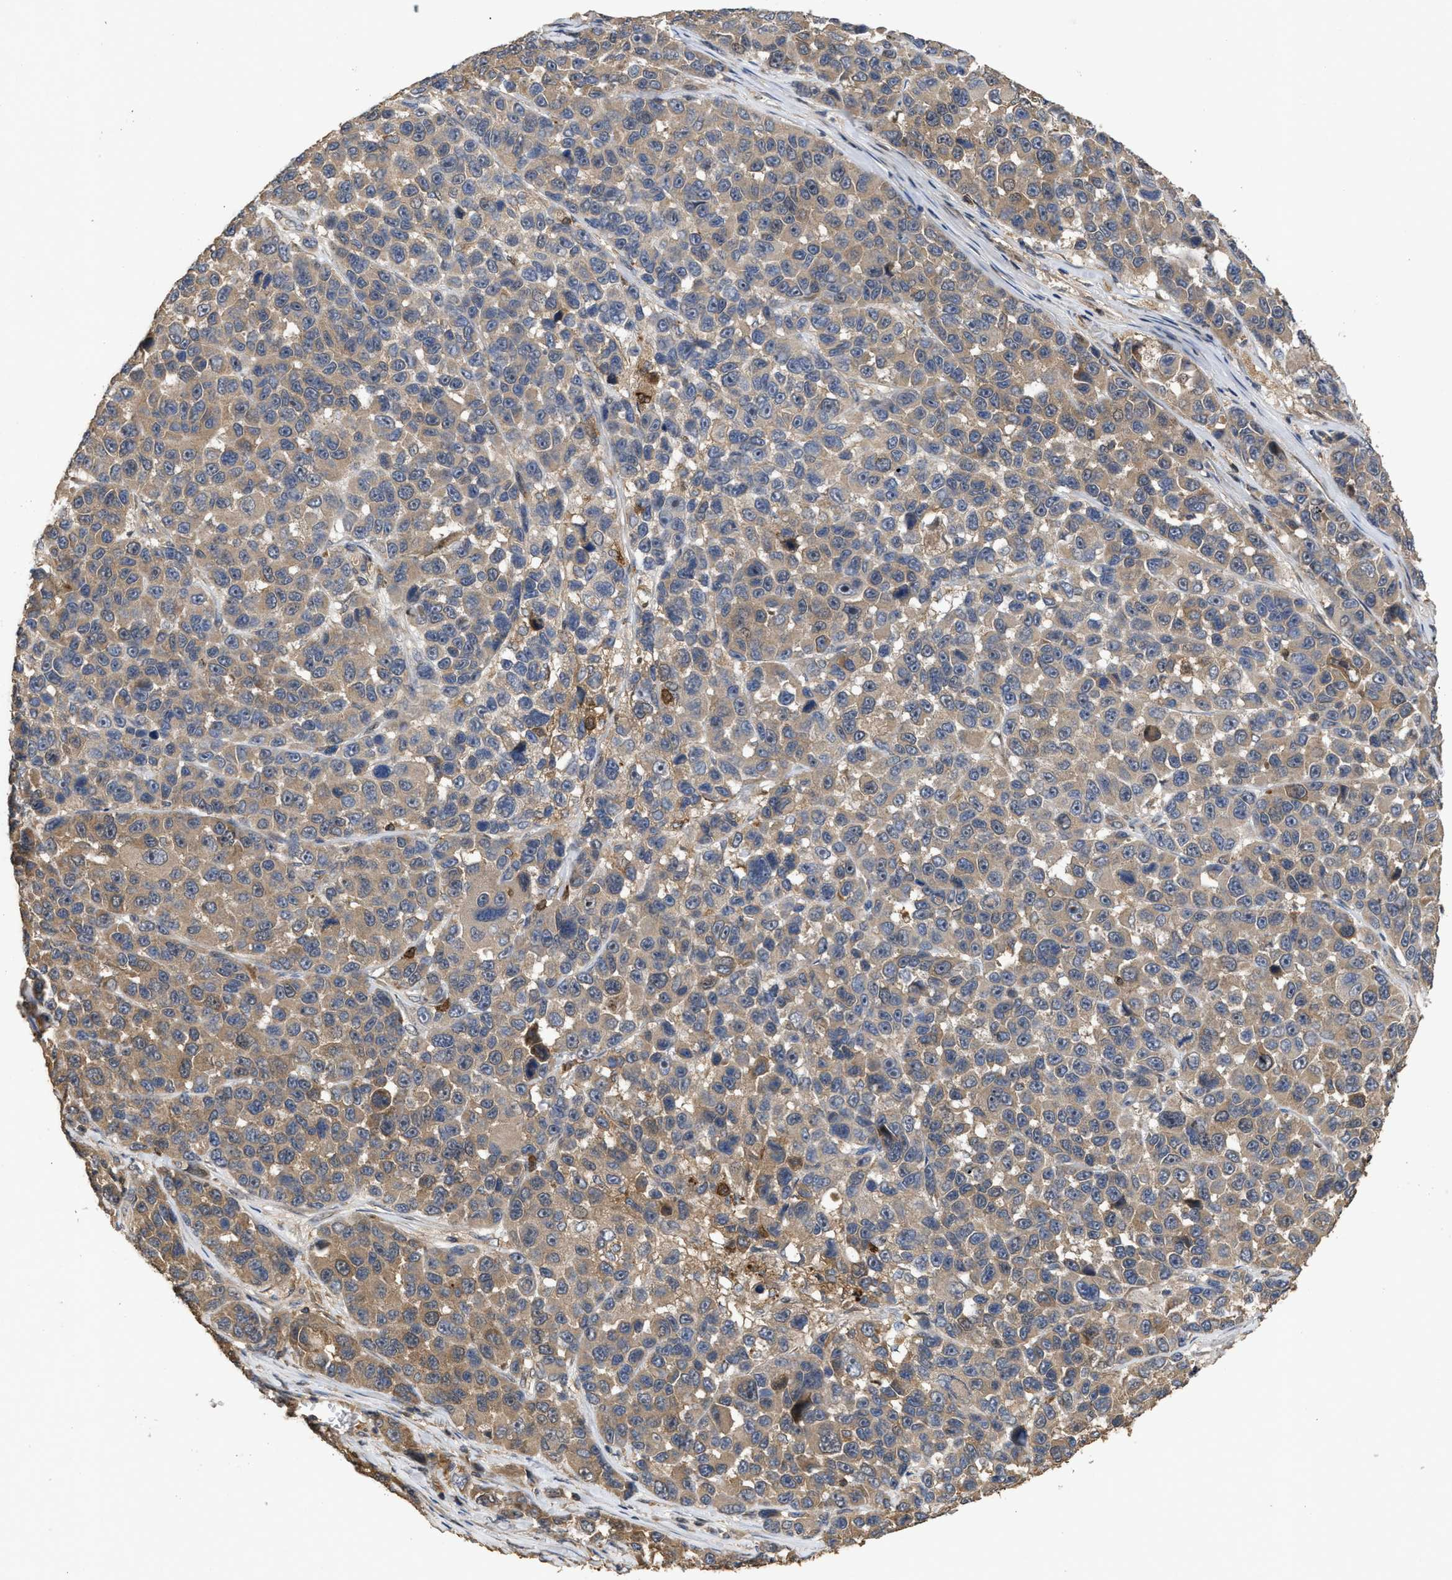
{"staining": {"intensity": "moderate", "quantity": ">75%", "location": "cytoplasmic/membranous"}, "tissue": "melanoma", "cell_type": "Tumor cells", "image_type": "cancer", "snomed": [{"axis": "morphology", "description": "Malignant melanoma, NOS"}, {"axis": "topography", "description": "Skin"}], "caption": "Melanoma stained with immunohistochemistry reveals moderate cytoplasmic/membranous staining in about >75% of tumor cells.", "gene": "CBR3", "patient": {"sex": "male", "age": 53}}